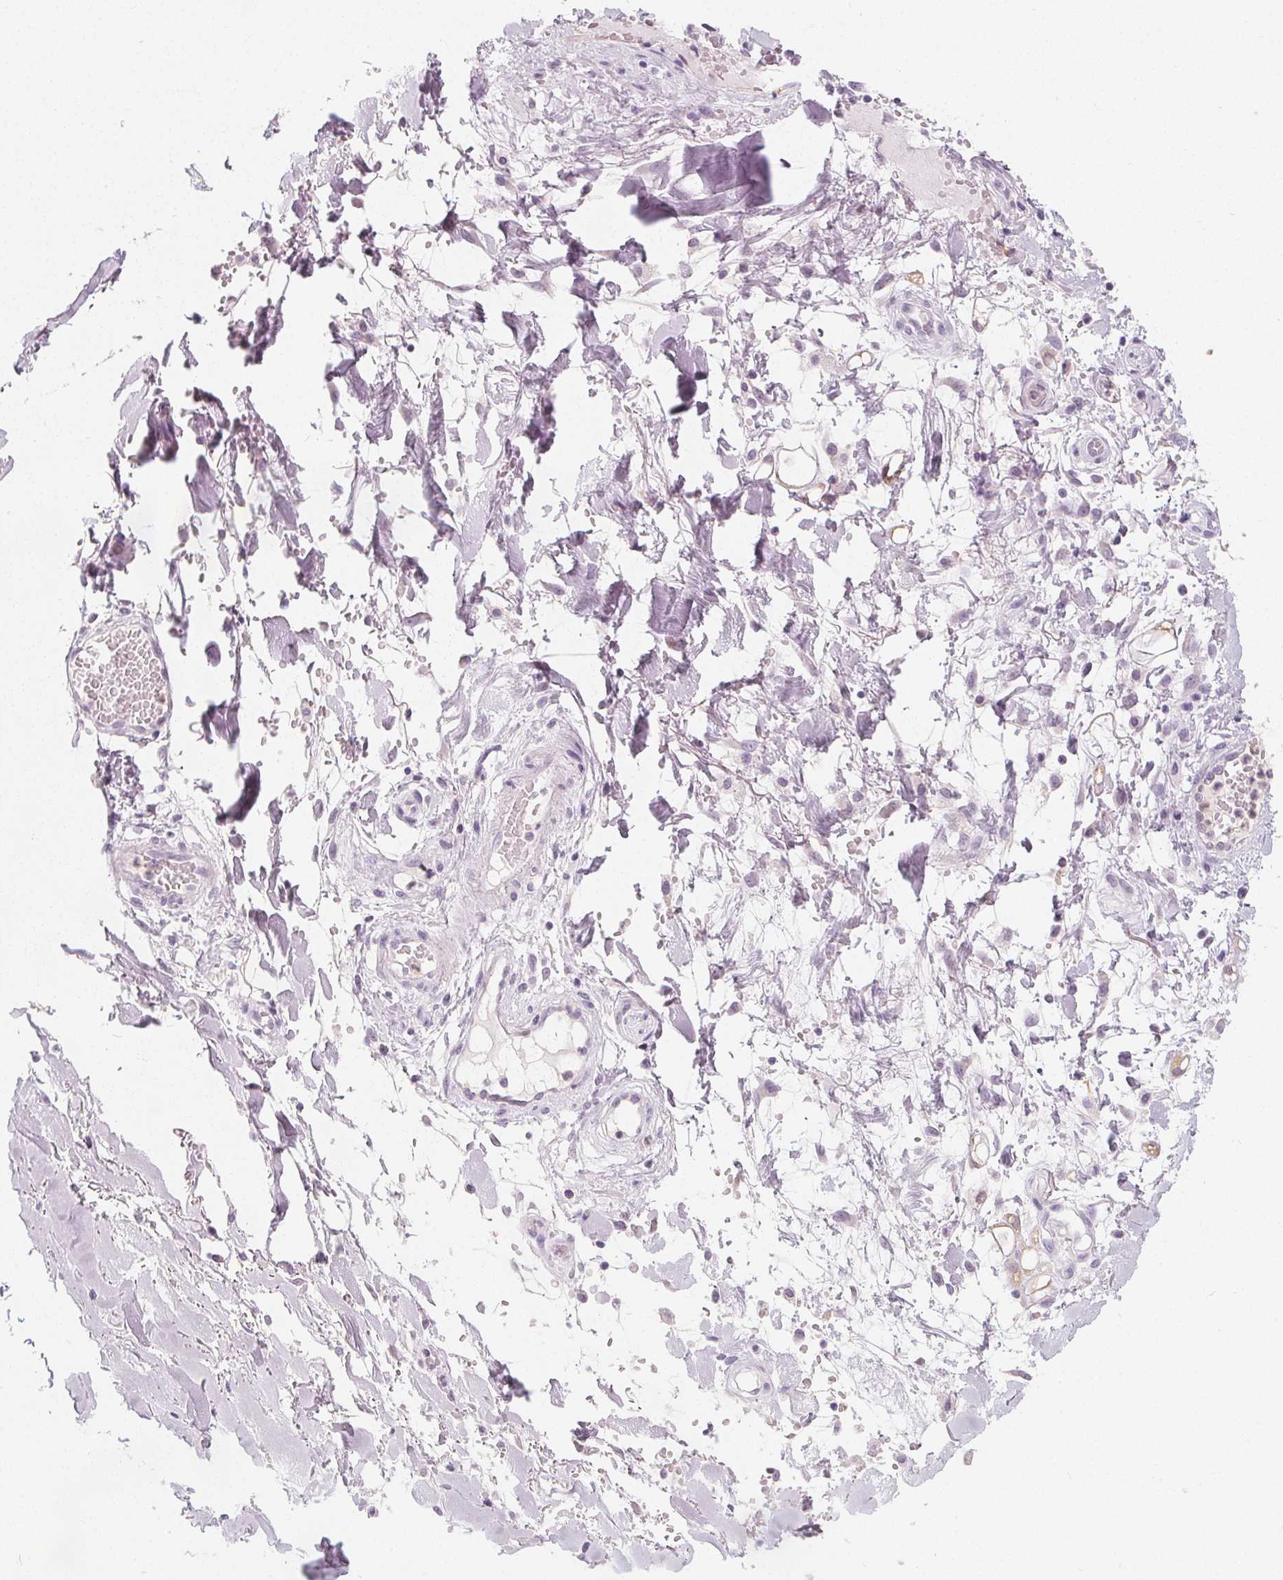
{"staining": {"intensity": "negative", "quantity": "none", "location": "none"}, "tissue": "adipose tissue", "cell_type": "Adipocytes", "image_type": "normal", "snomed": [{"axis": "morphology", "description": "Normal tissue, NOS"}, {"axis": "topography", "description": "Cartilage tissue"}, {"axis": "topography", "description": "Nasopharynx"}, {"axis": "topography", "description": "Thyroid gland"}], "caption": "Adipocytes show no significant protein expression in unremarkable adipose tissue.", "gene": "UGP2", "patient": {"sex": "male", "age": 63}}